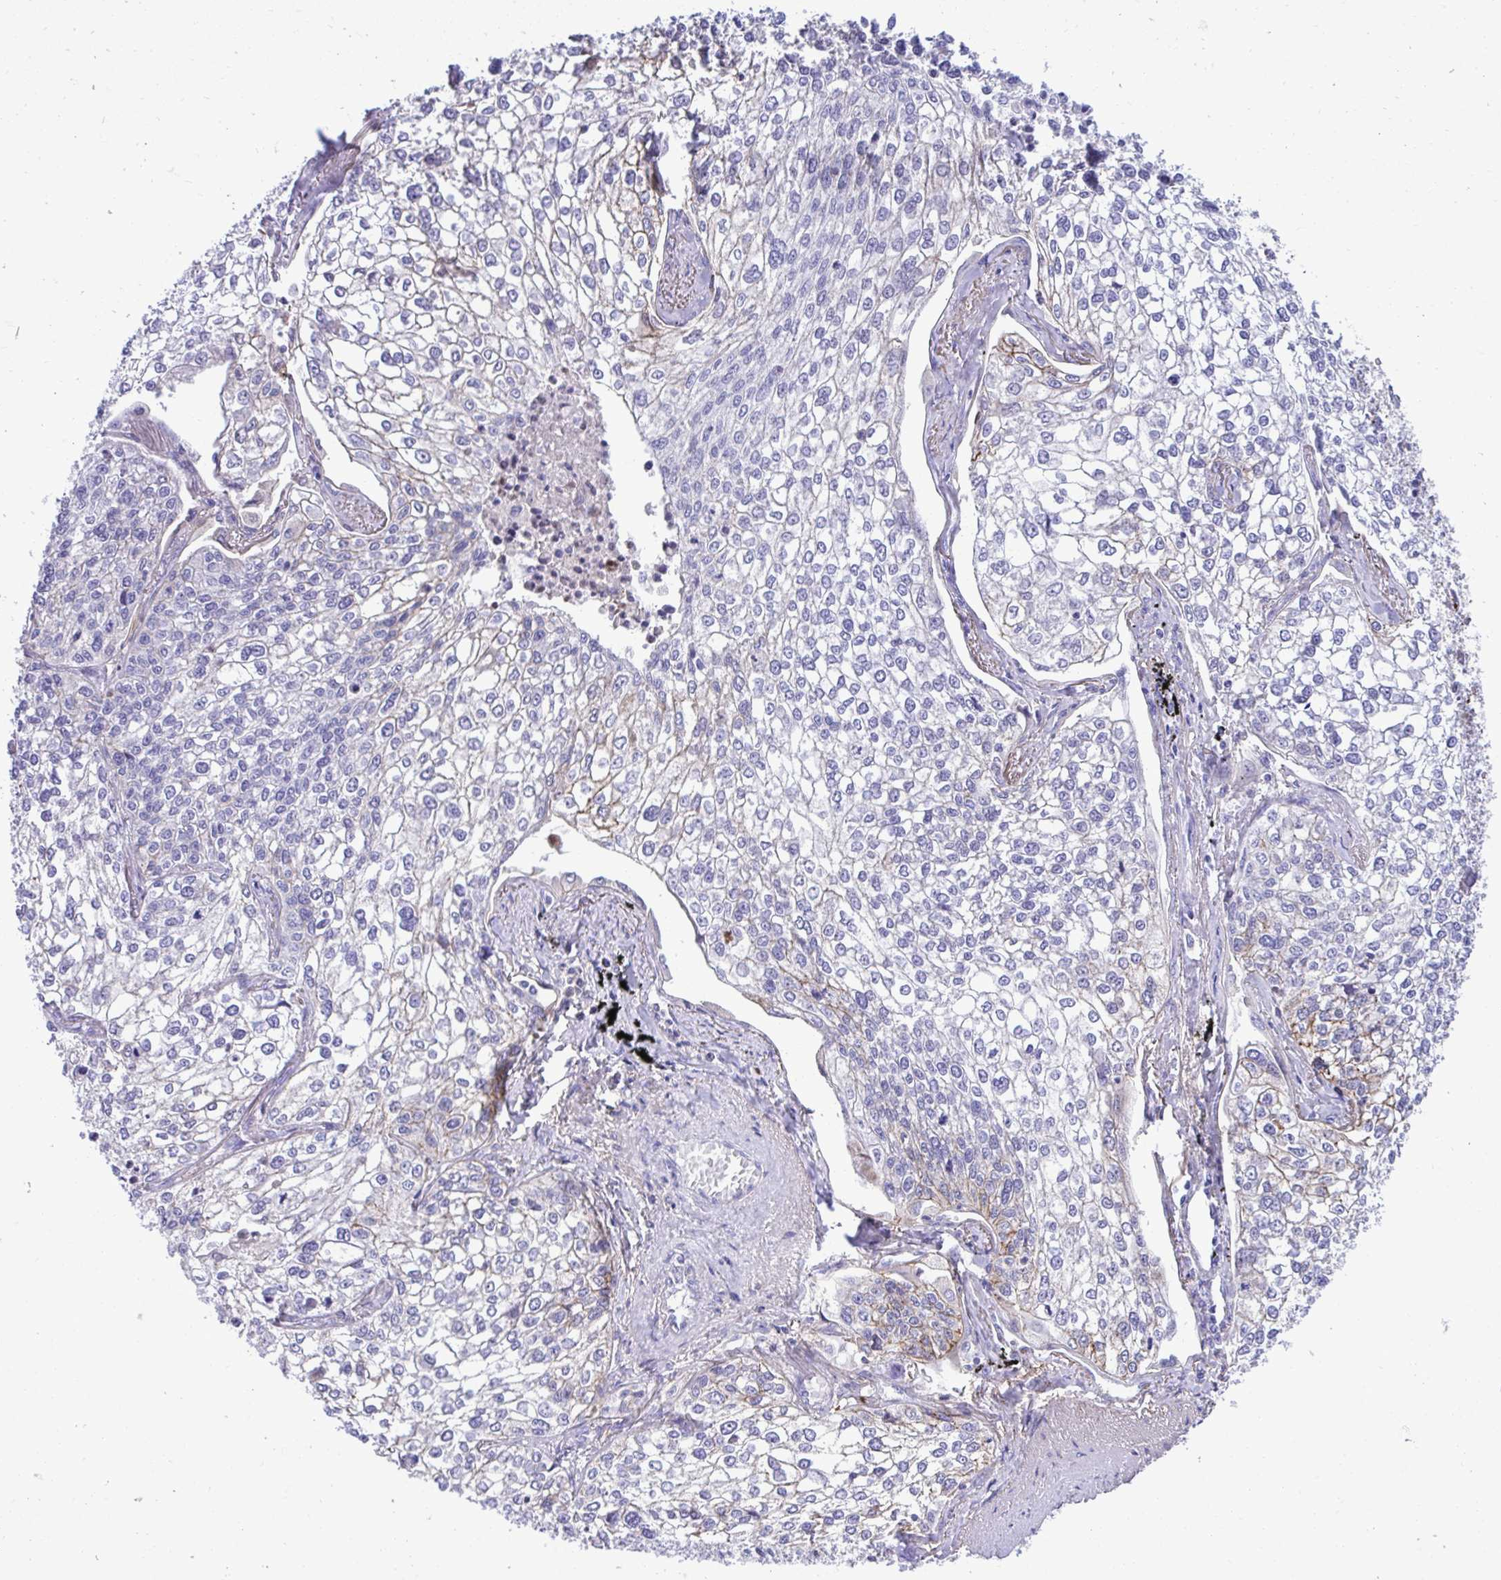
{"staining": {"intensity": "weak", "quantity": "<25%", "location": "cytoplasmic/membranous"}, "tissue": "lung cancer", "cell_type": "Tumor cells", "image_type": "cancer", "snomed": [{"axis": "morphology", "description": "Squamous cell carcinoma, NOS"}, {"axis": "topography", "description": "Lung"}], "caption": "This is an IHC histopathology image of human lung cancer (squamous cell carcinoma). There is no staining in tumor cells.", "gene": "HRG", "patient": {"sex": "male", "age": 74}}